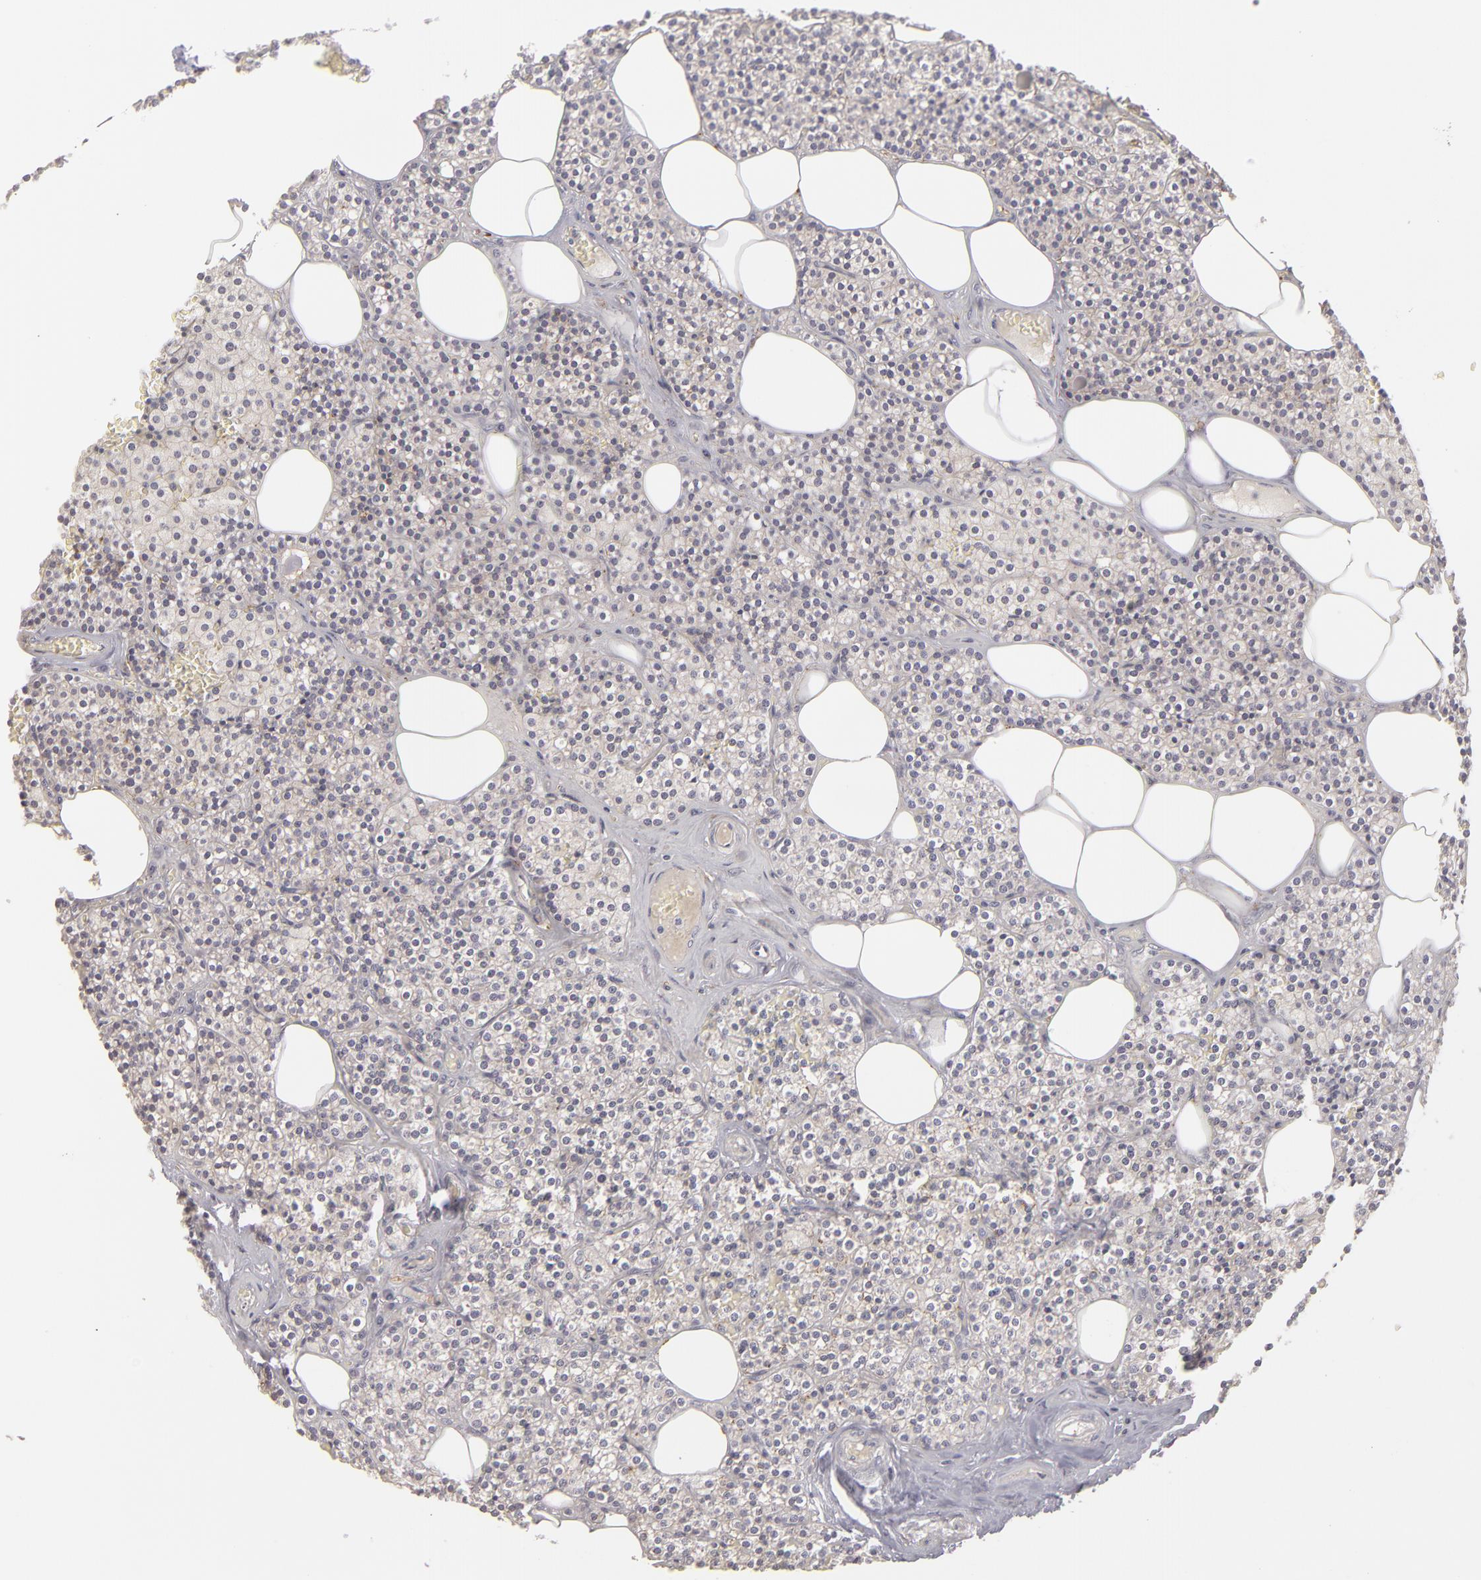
{"staining": {"intensity": "weak", "quantity": ">75%", "location": "cytoplasmic/membranous"}, "tissue": "parathyroid gland", "cell_type": "Glandular cells", "image_type": "normal", "snomed": [{"axis": "morphology", "description": "Normal tissue, NOS"}, {"axis": "topography", "description": "Parathyroid gland"}], "caption": "Weak cytoplasmic/membranous positivity for a protein is present in approximately >75% of glandular cells of unremarkable parathyroid gland using IHC.", "gene": "CTNNB1", "patient": {"sex": "male", "age": 51}}